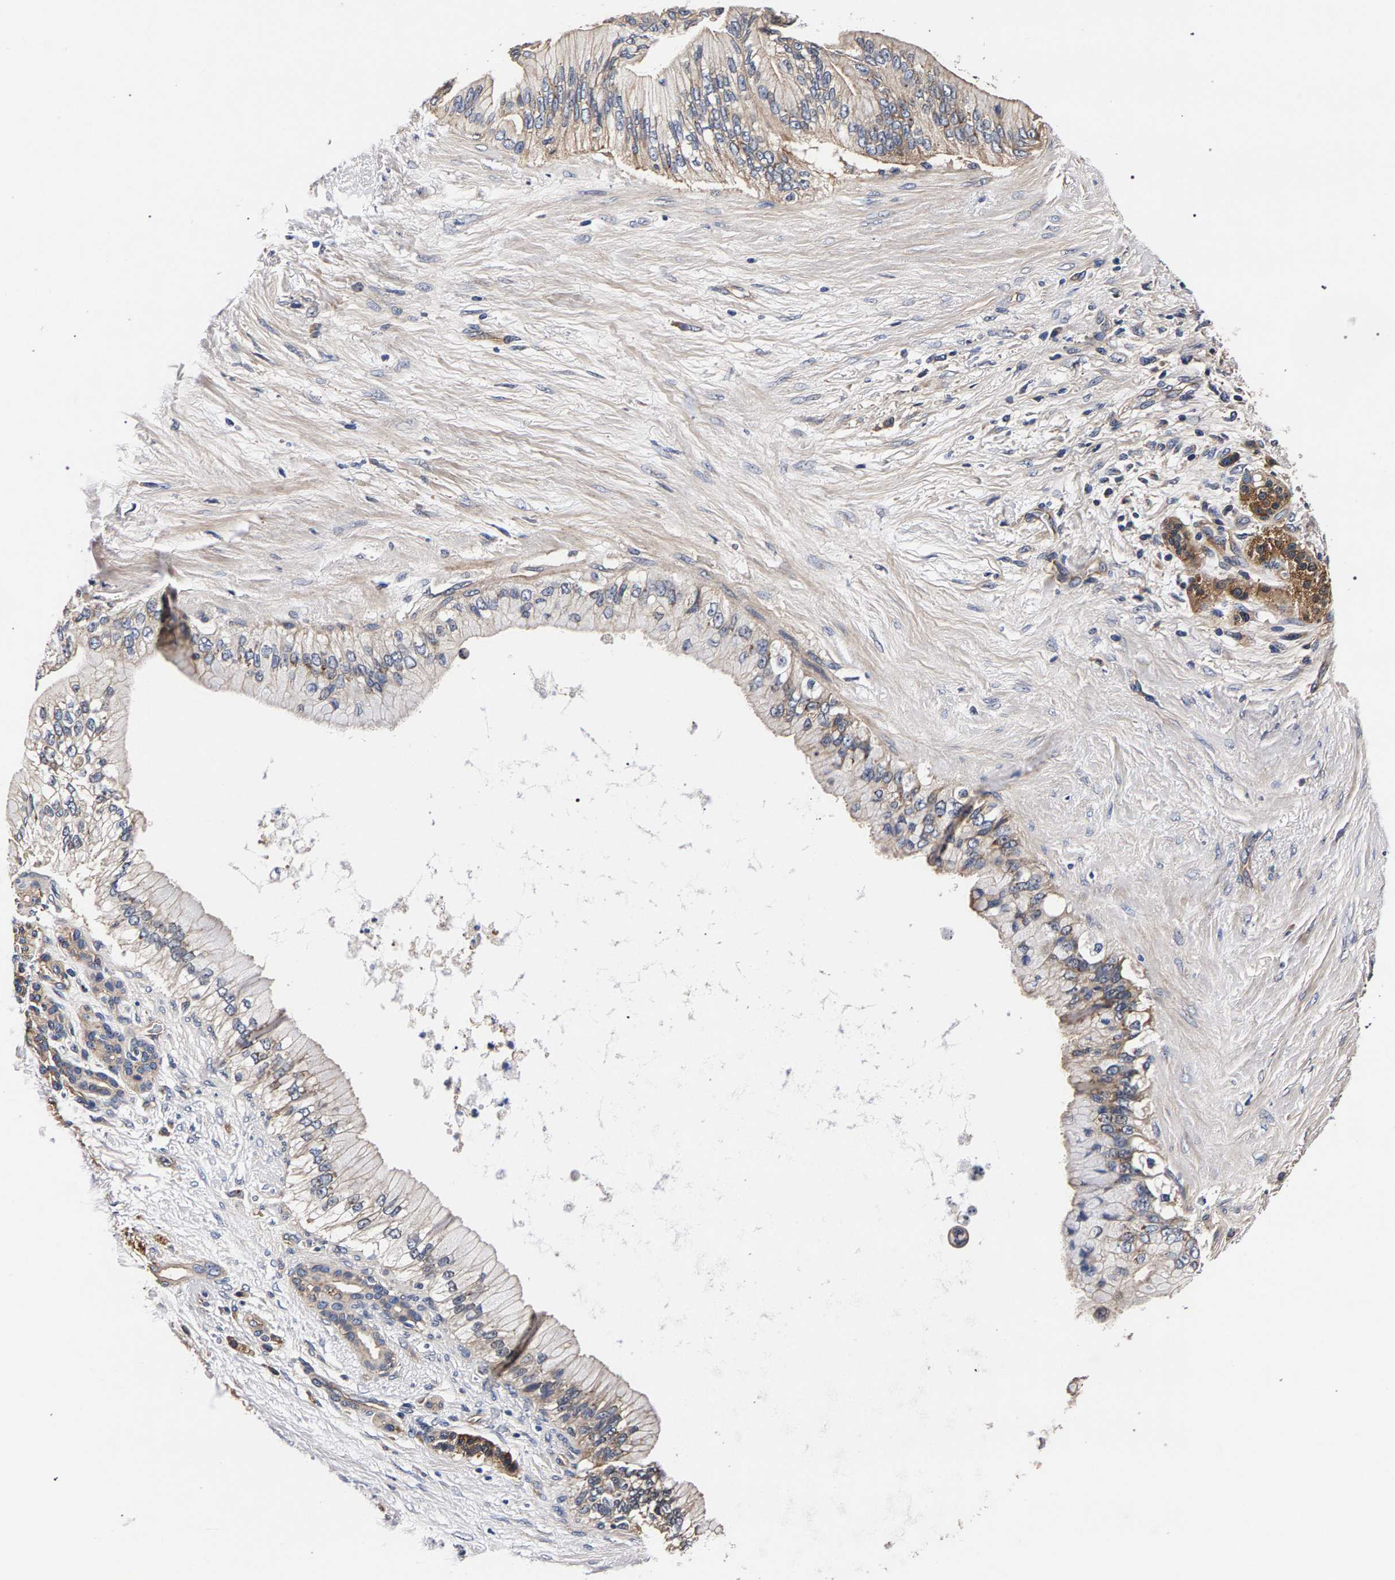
{"staining": {"intensity": "weak", "quantity": "25%-75%", "location": "cytoplasmic/membranous"}, "tissue": "pancreatic cancer", "cell_type": "Tumor cells", "image_type": "cancer", "snomed": [{"axis": "morphology", "description": "Adenocarcinoma, NOS"}, {"axis": "topography", "description": "Pancreas"}], "caption": "Human adenocarcinoma (pancreatic) stained with a protein marker demonstrates weak staining in tumor cells.", "gene": "MARCHF7", "patient": {"sex": "male", "age": 59}}